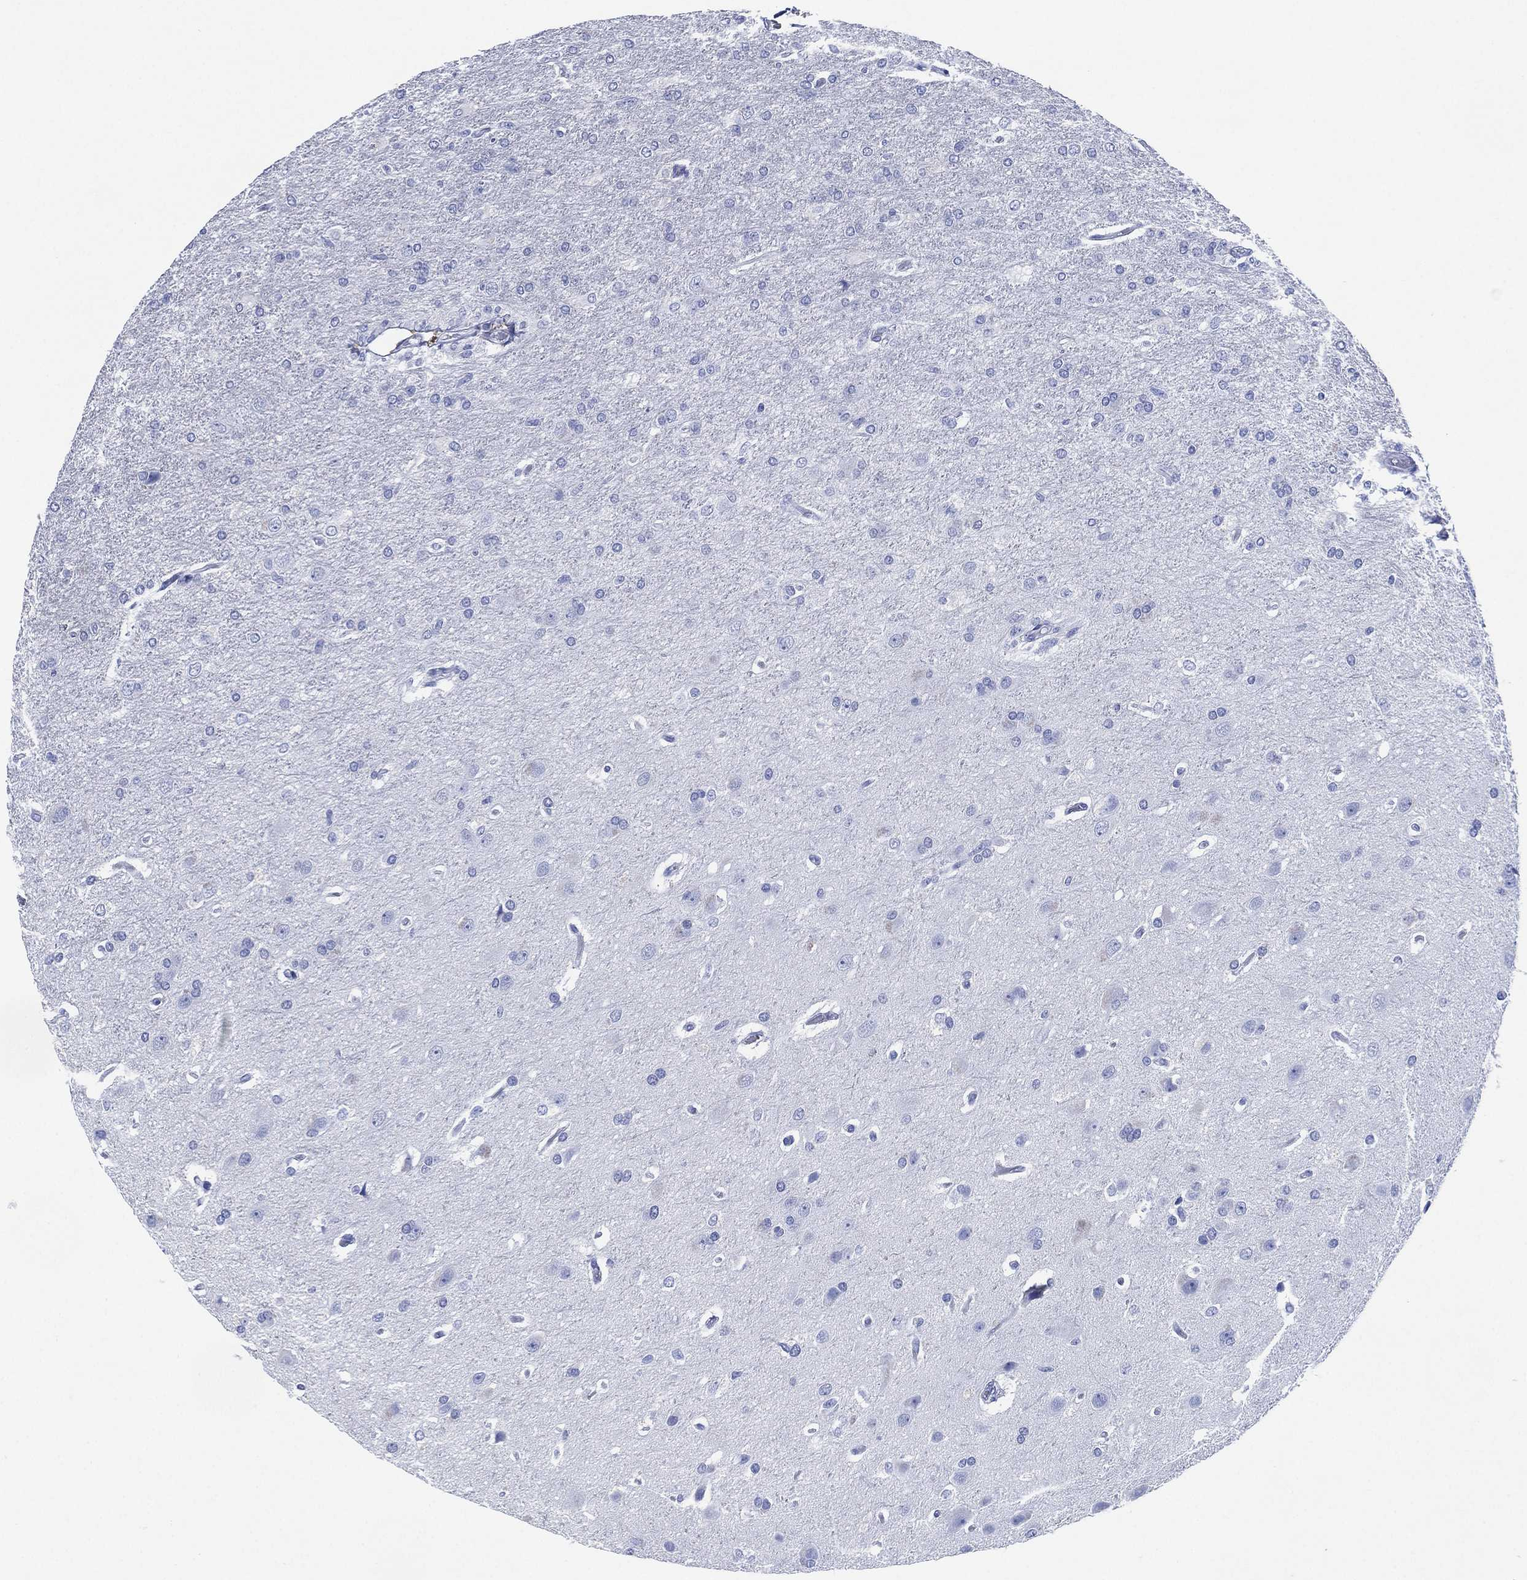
{"staining": {"intensity": "negative", "quantity": "none", "location": "none"}, "tissue": "glioma", "cell_type": "Tumor cells", "image_type": "cancer", "snomed": [{"axis": "morphology", "description": "Glioma, malignant, High grade"}, {"axis": "topography", "description": "Brain"}], "caption": "This is a micrograph of IHC staining of high-grade glioma (malignant), which shows no staining in tumor cells. (DAB (3,3'-diaminobenzidine) IHC, high magnification).", "gene": "SIGLECL1", "patient": {"sex": "male", "age": 68}}